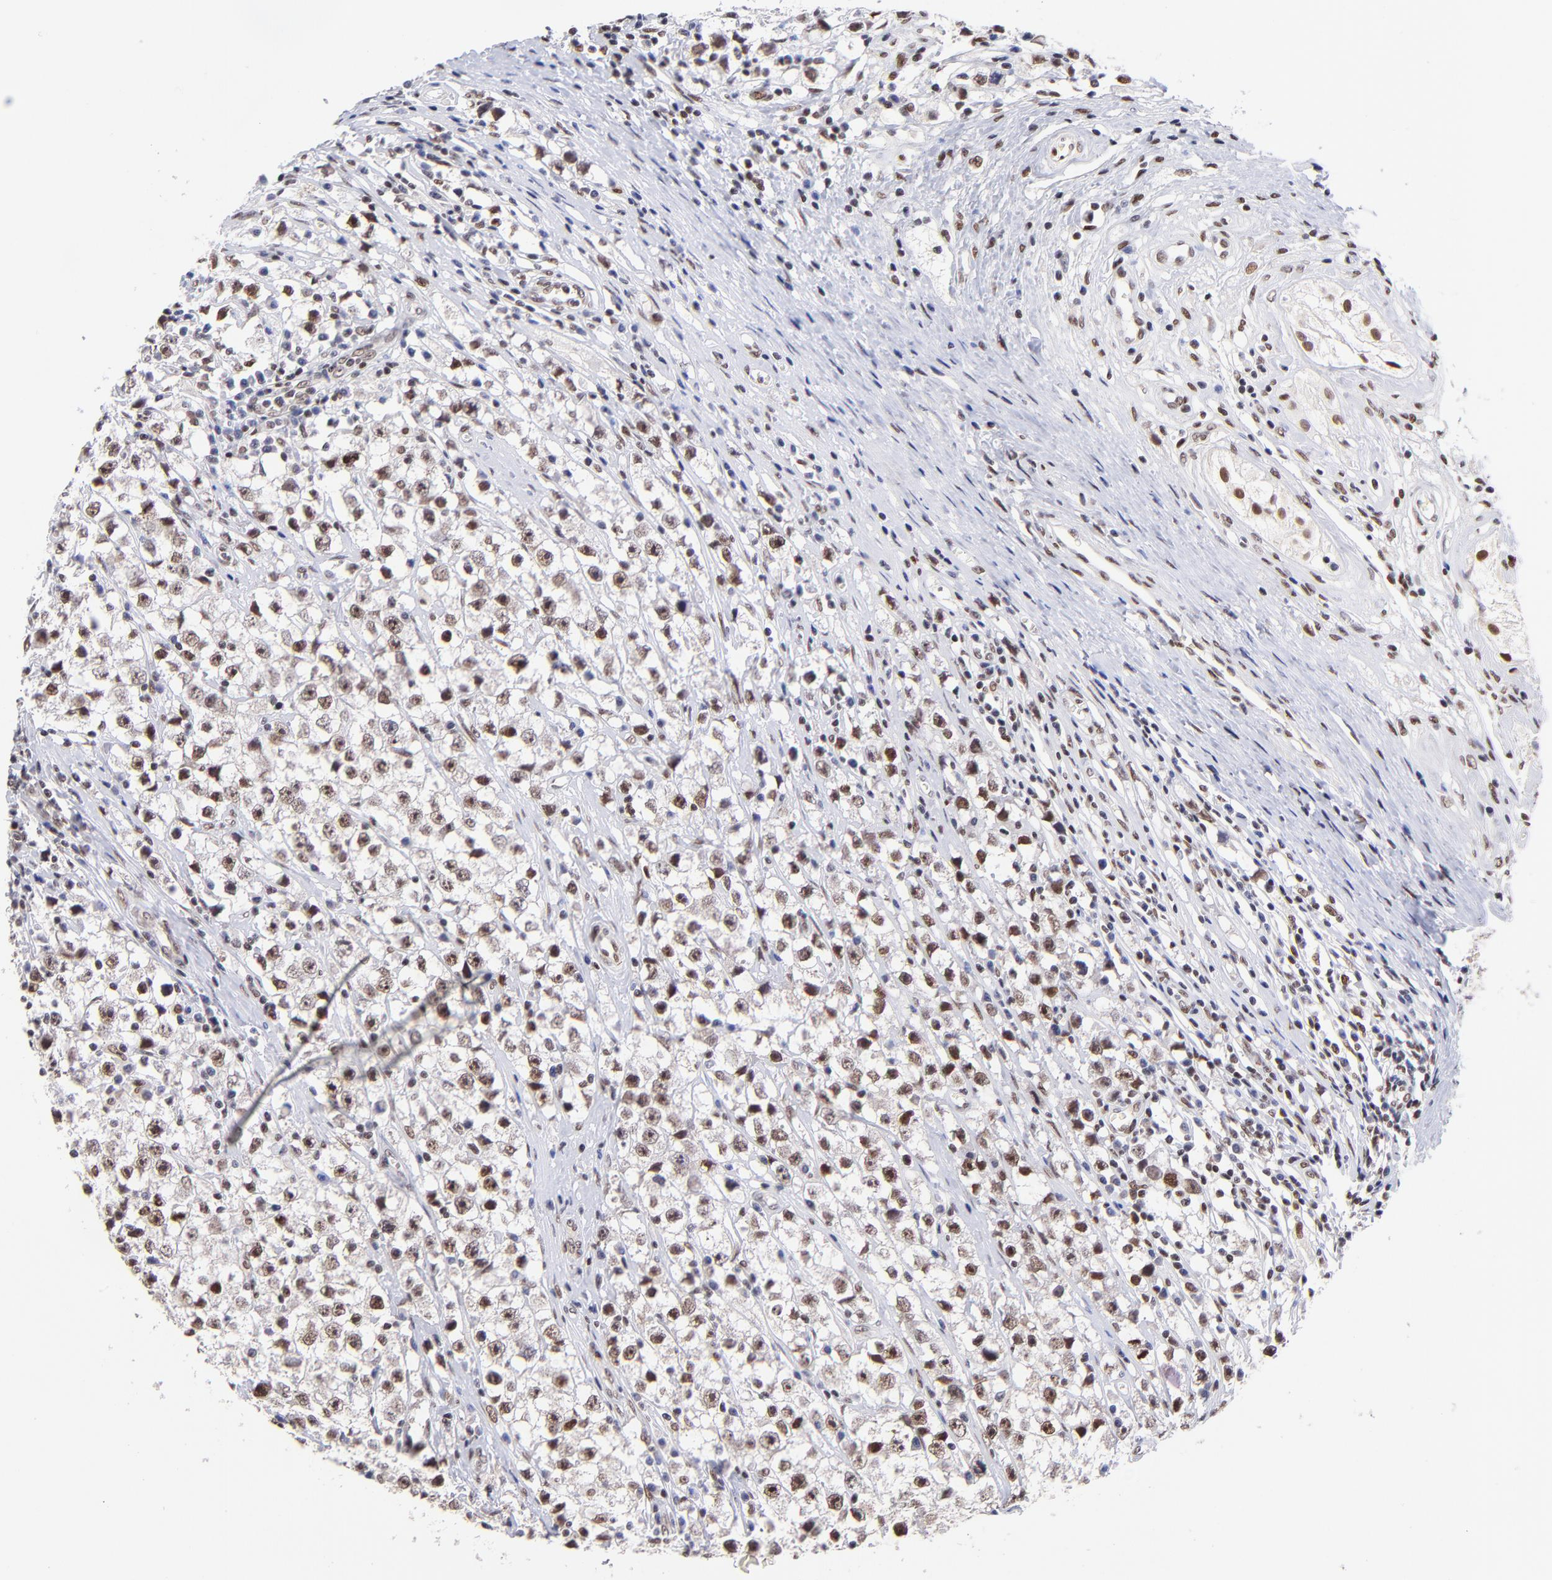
{"staining": {"intensity": "moderate", "quantity": ">75%", "location": "nuclear"}, "tissue": "testis cancer", "cell_type": "Tumor cells", "image_type": "cancer", "snomed": [{"axis": "morphology", "description": "Seminoma, NOS"}, {"axis": "topography", "description": "Testis"}], "caption": "The histopathology image demonstrates staining of seminoma (testis), revealing moderate nuclear protein expression (brown color) within tumor cells. (IHC, brightfield microscopy, high magnification).", "gene": "MIDEAS", "patient": {"sex": "male", "age": 35}}